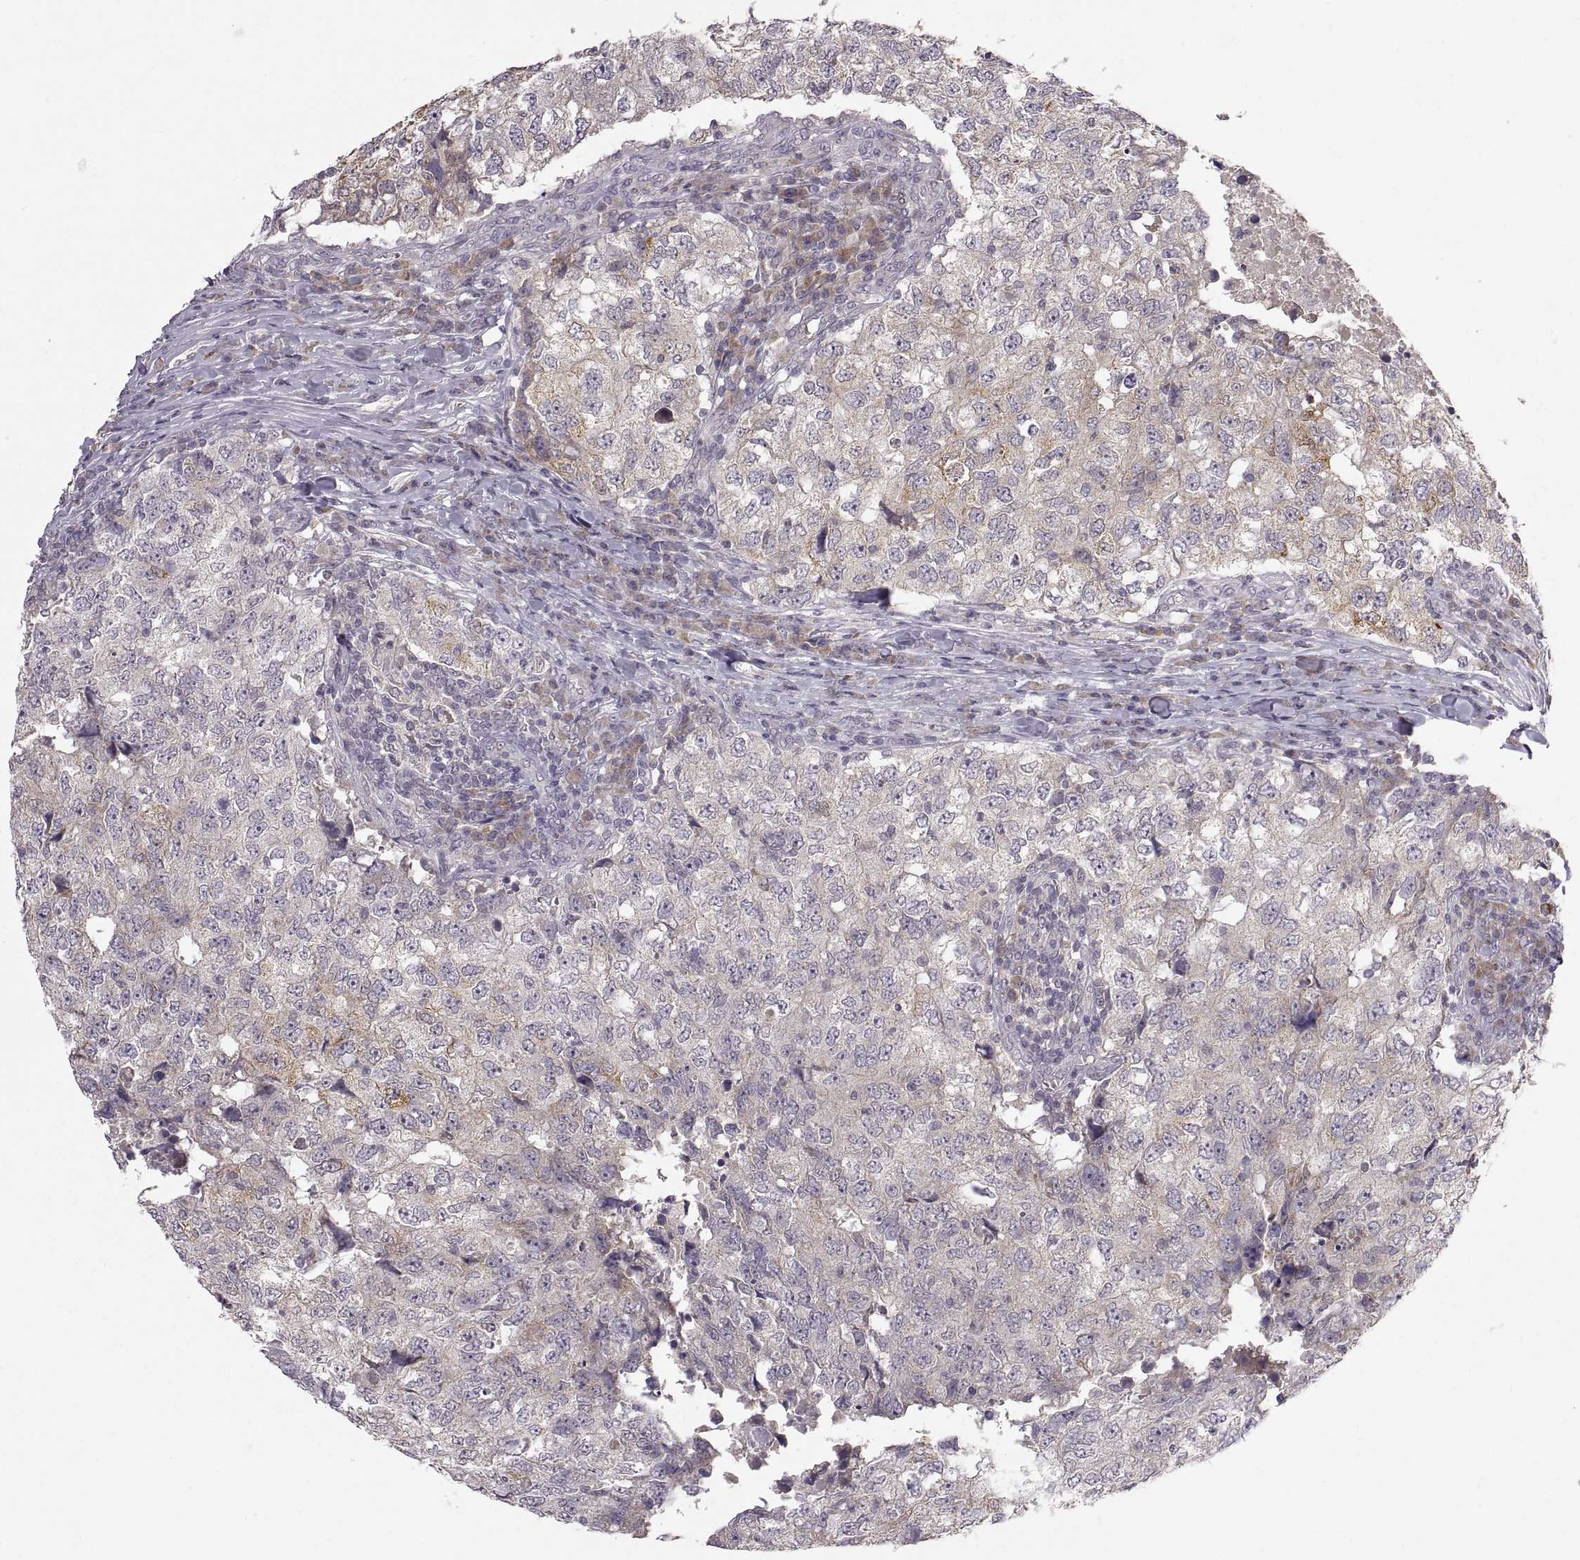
{"staining": {"intensity": "strong", "quantity": "<25%", "location": "cytoplasmic/membranous"}, "tissue": "breast cancer", "cell_type": "Tumor cells", "image_type": "cancer", "snomed": [{"axis": "morphology", "description": "Duct carcinoma"}, {"axis": "topography", "description": "Breast"}], "caption": "This photomicrograph reveals IHC staining of human breast cancer, with medium strong cytoplasmic/membranous expression in approximately <25% of tumor cells.", "gene": "HMGCR", "patient": {"sex": "female", "age": 30}}